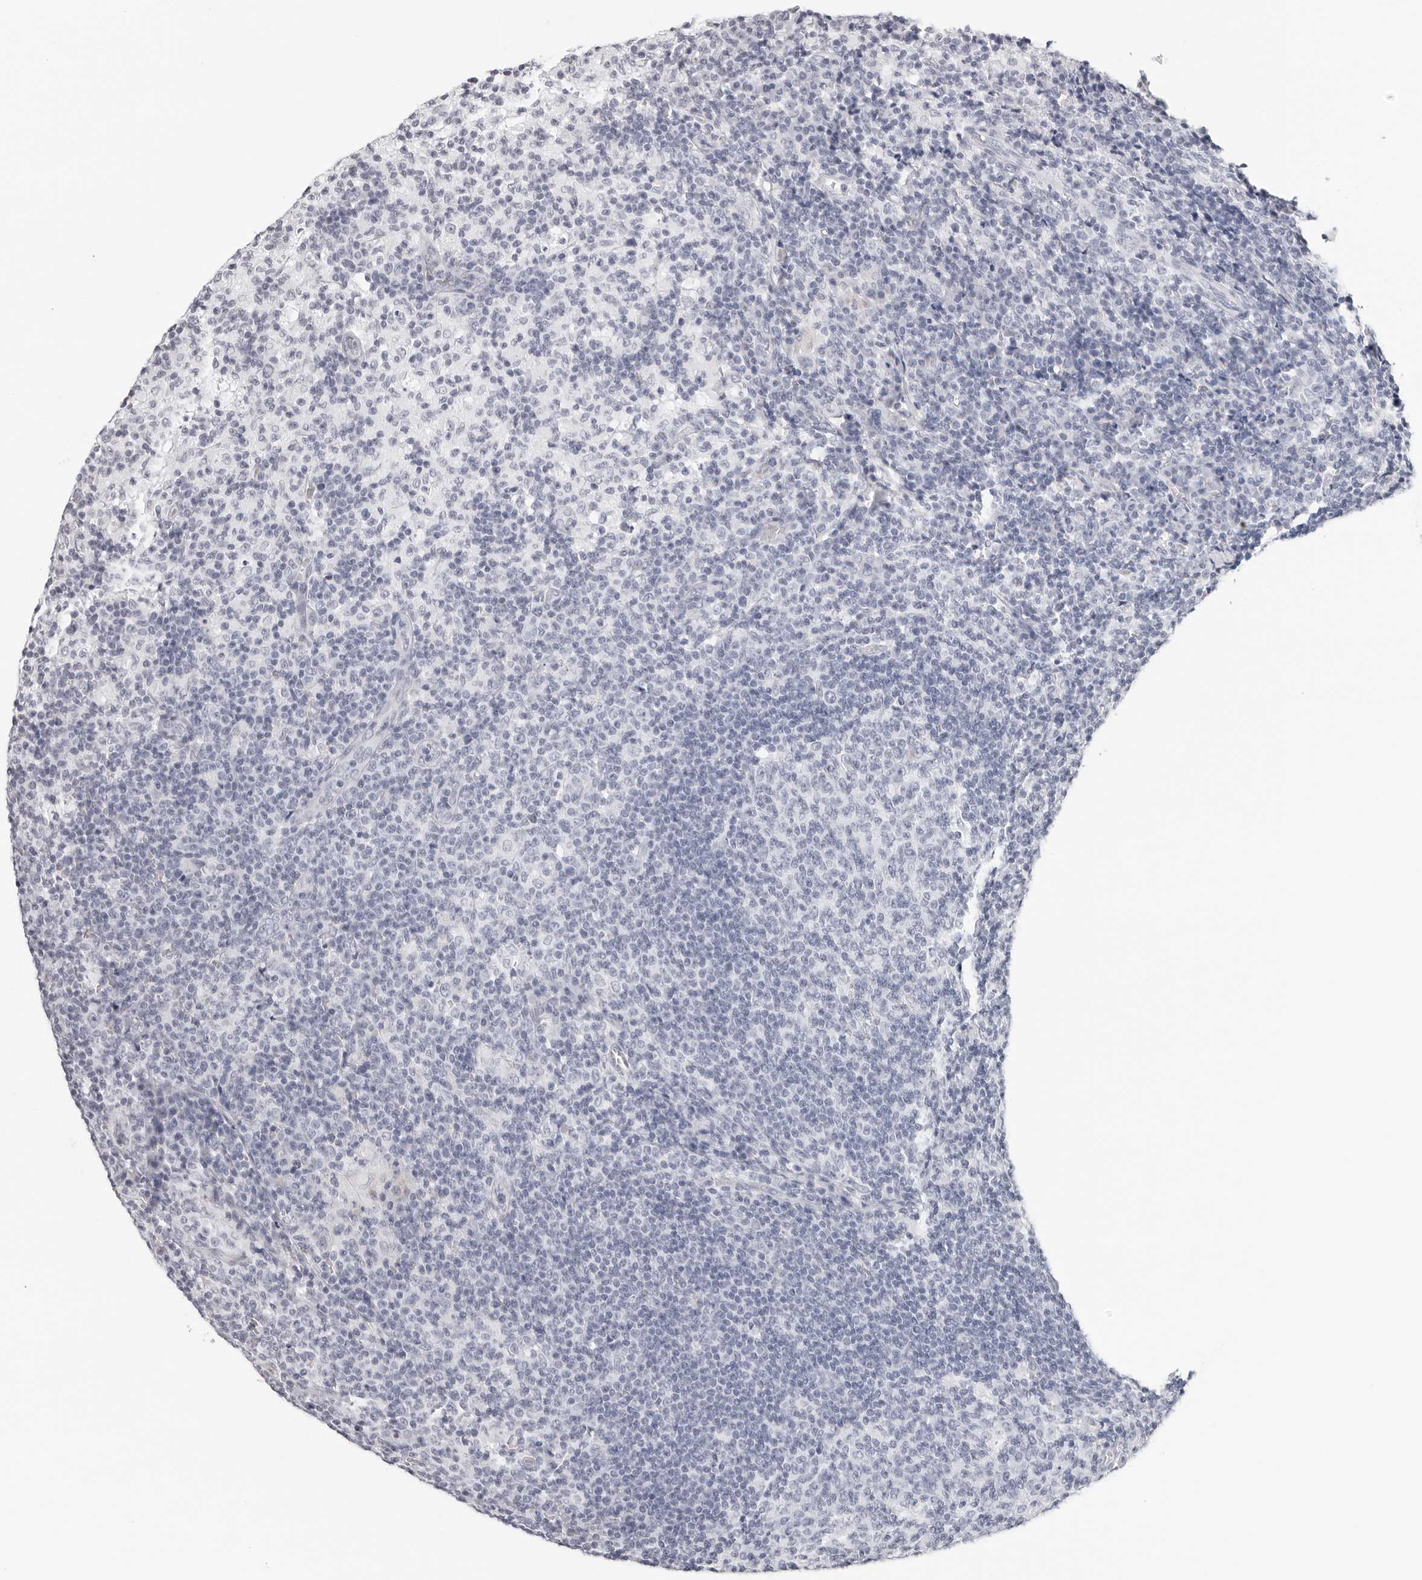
{"staining": {"intensity": "negative", "quantity": "none", "location": "none"}, "tissue": "lymph node", "cell_type": "Germinal center cells", "image_type": "normal", "snomed": [{"axis": "morphology", "description": "Normal tissue, NOS"}, {"axis": "morphology", "description": "Inflammation, NOS"}, {"axis": "topography", "description": "Lymph node"}], "caption": "IHC histopathology image of benign lymph node: lymph node stained with DAB (3,3'-diaminobenzidine) demonstrates no significant protein expression in germinal center cells.", "gene": "AGMAT", "patient": {"sex": "male", "age": 55}}